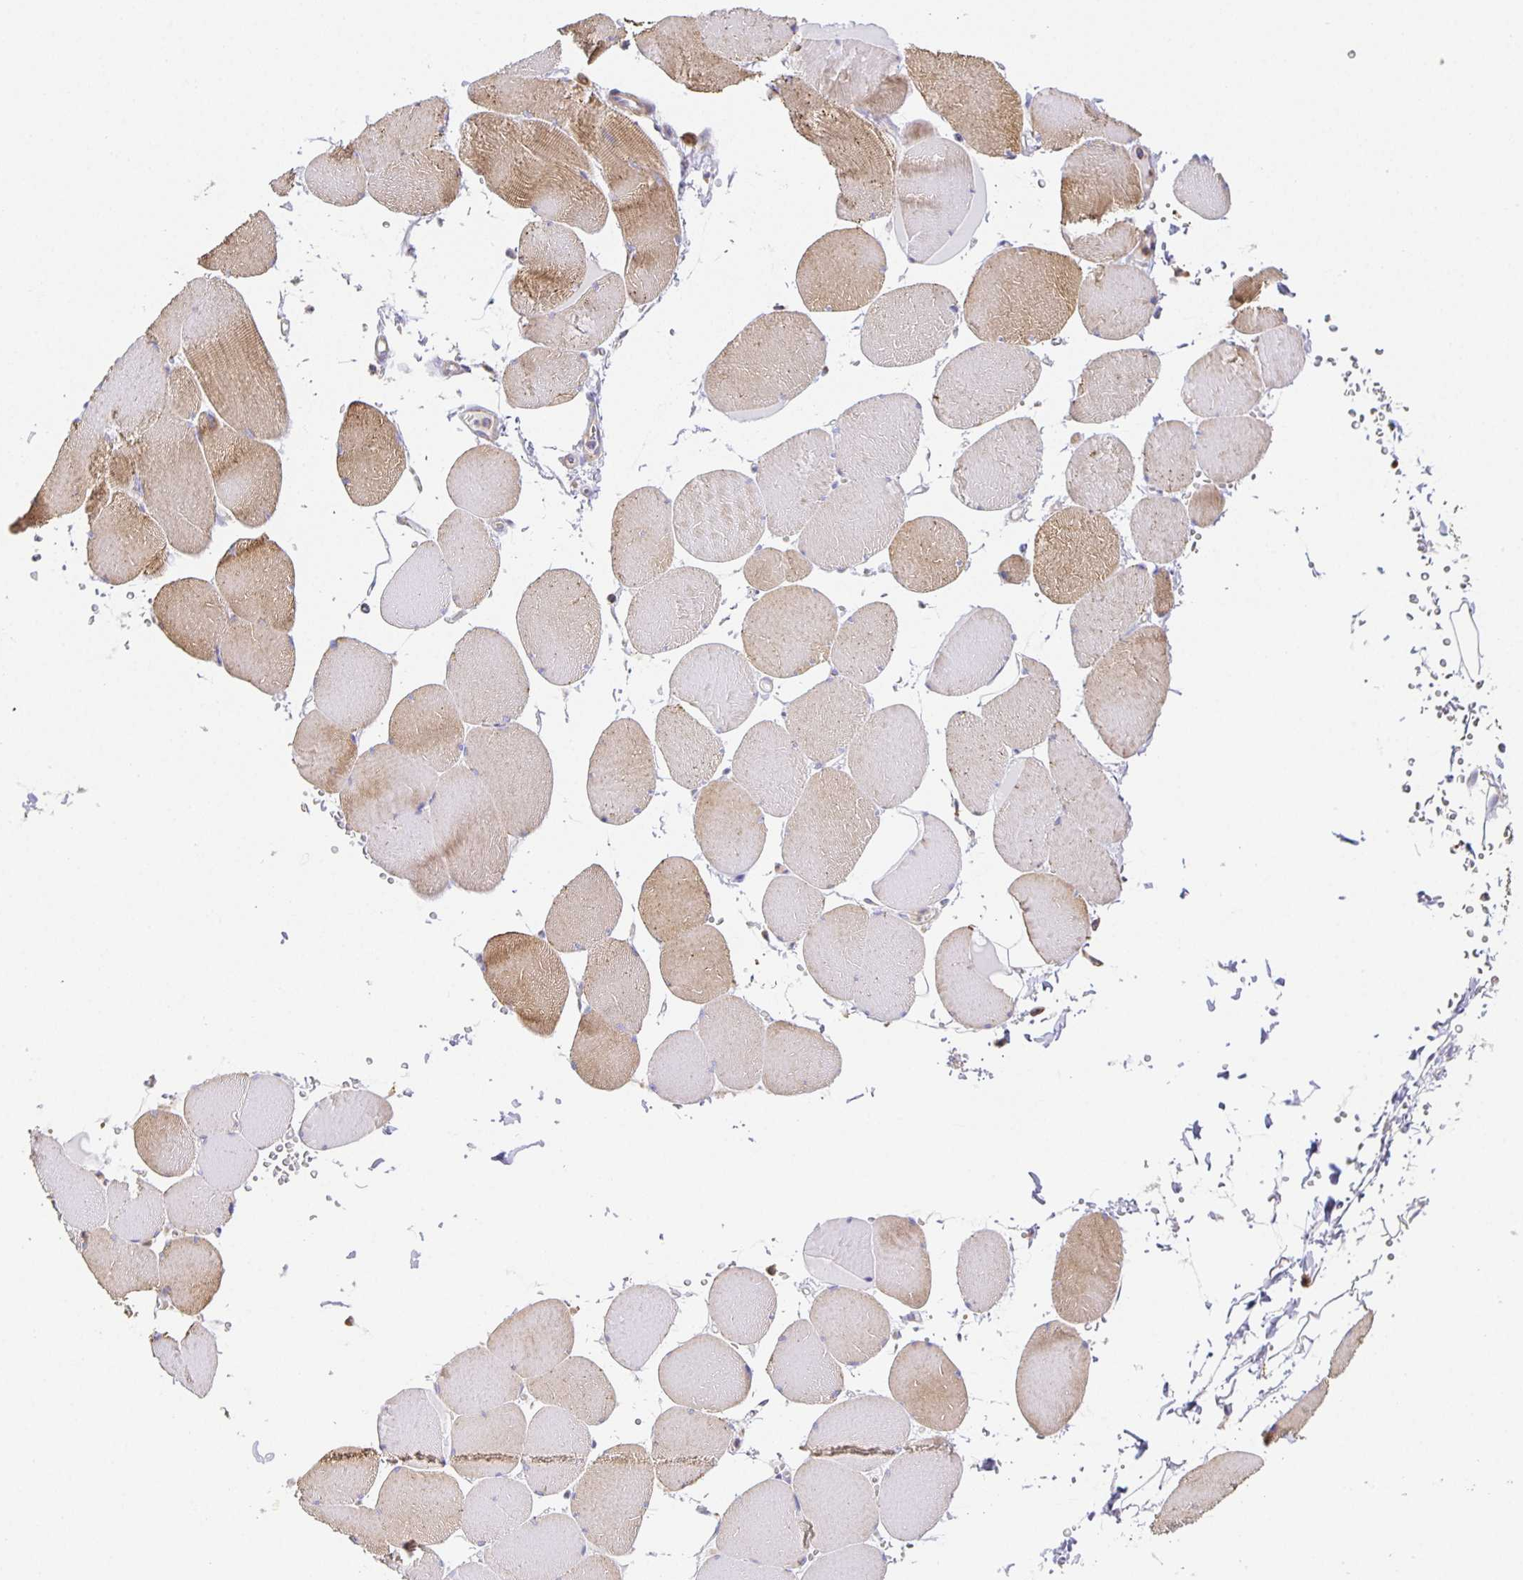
{"staining": {"intensity": "moderate", "quantity": "25%-75%", "location": "cytoplasmic/membranous"}, "tissue": "skeletal muscle", "cell_type": "Myocytes", "image_type": "normal", "snomed": [{"axis": "morphology", "description": "Normal tissue, NOS"}, {"axis": "topography", "description": "Skeletal muscle"}, {"axis": "topography", "description": "Head-Neck"}], "caption": "Protein expression analysis of unremarkable skeletal muscle reveals moderate cytoplasmic/membranous staining in approximately 25%-75% of myocytes. The protein of interest is stained brown, and the nuclei are stained in blue (DAB IHC with brightfield microscopy, high magnification).", "gene": "FLRT3", "patient": {"sex": "male", "age": 66}}